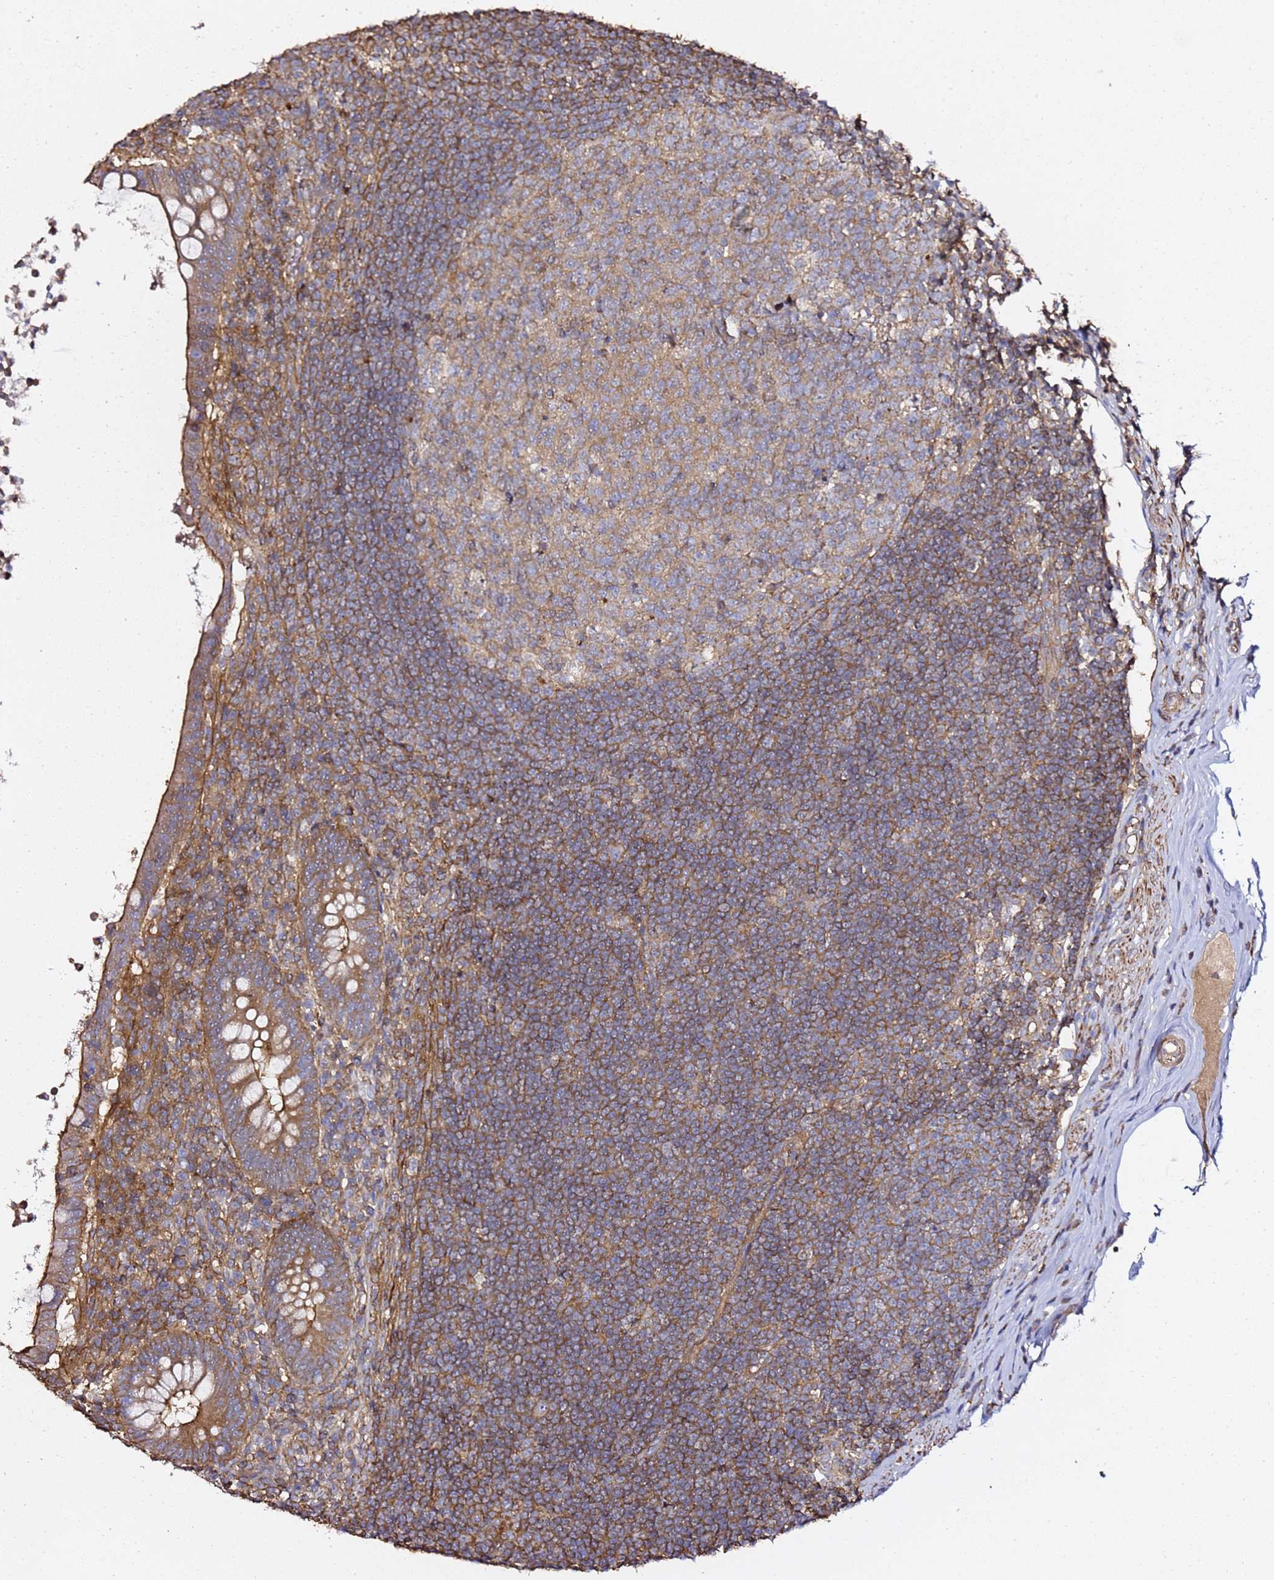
{"staining": {"intensity": "moderate", "quantity": ">75%", "location": "cytoplasmic/membranous"}, "tissue": "appendix", "cell_type": "Glandular cells", "image_type": "normal", "snomed": [{"axis": "morphology", "description": "Normal tissue, NOS"}, {"axis": "topography", "description": "Appendix"}], "caption": "Protein staining shows moderate cytoplasmic/membranous positivity in about >75% of glandular cells in normal appendix.", "gene": "ZFP36L2", "patient": {"sex": "female", "age": 56}}